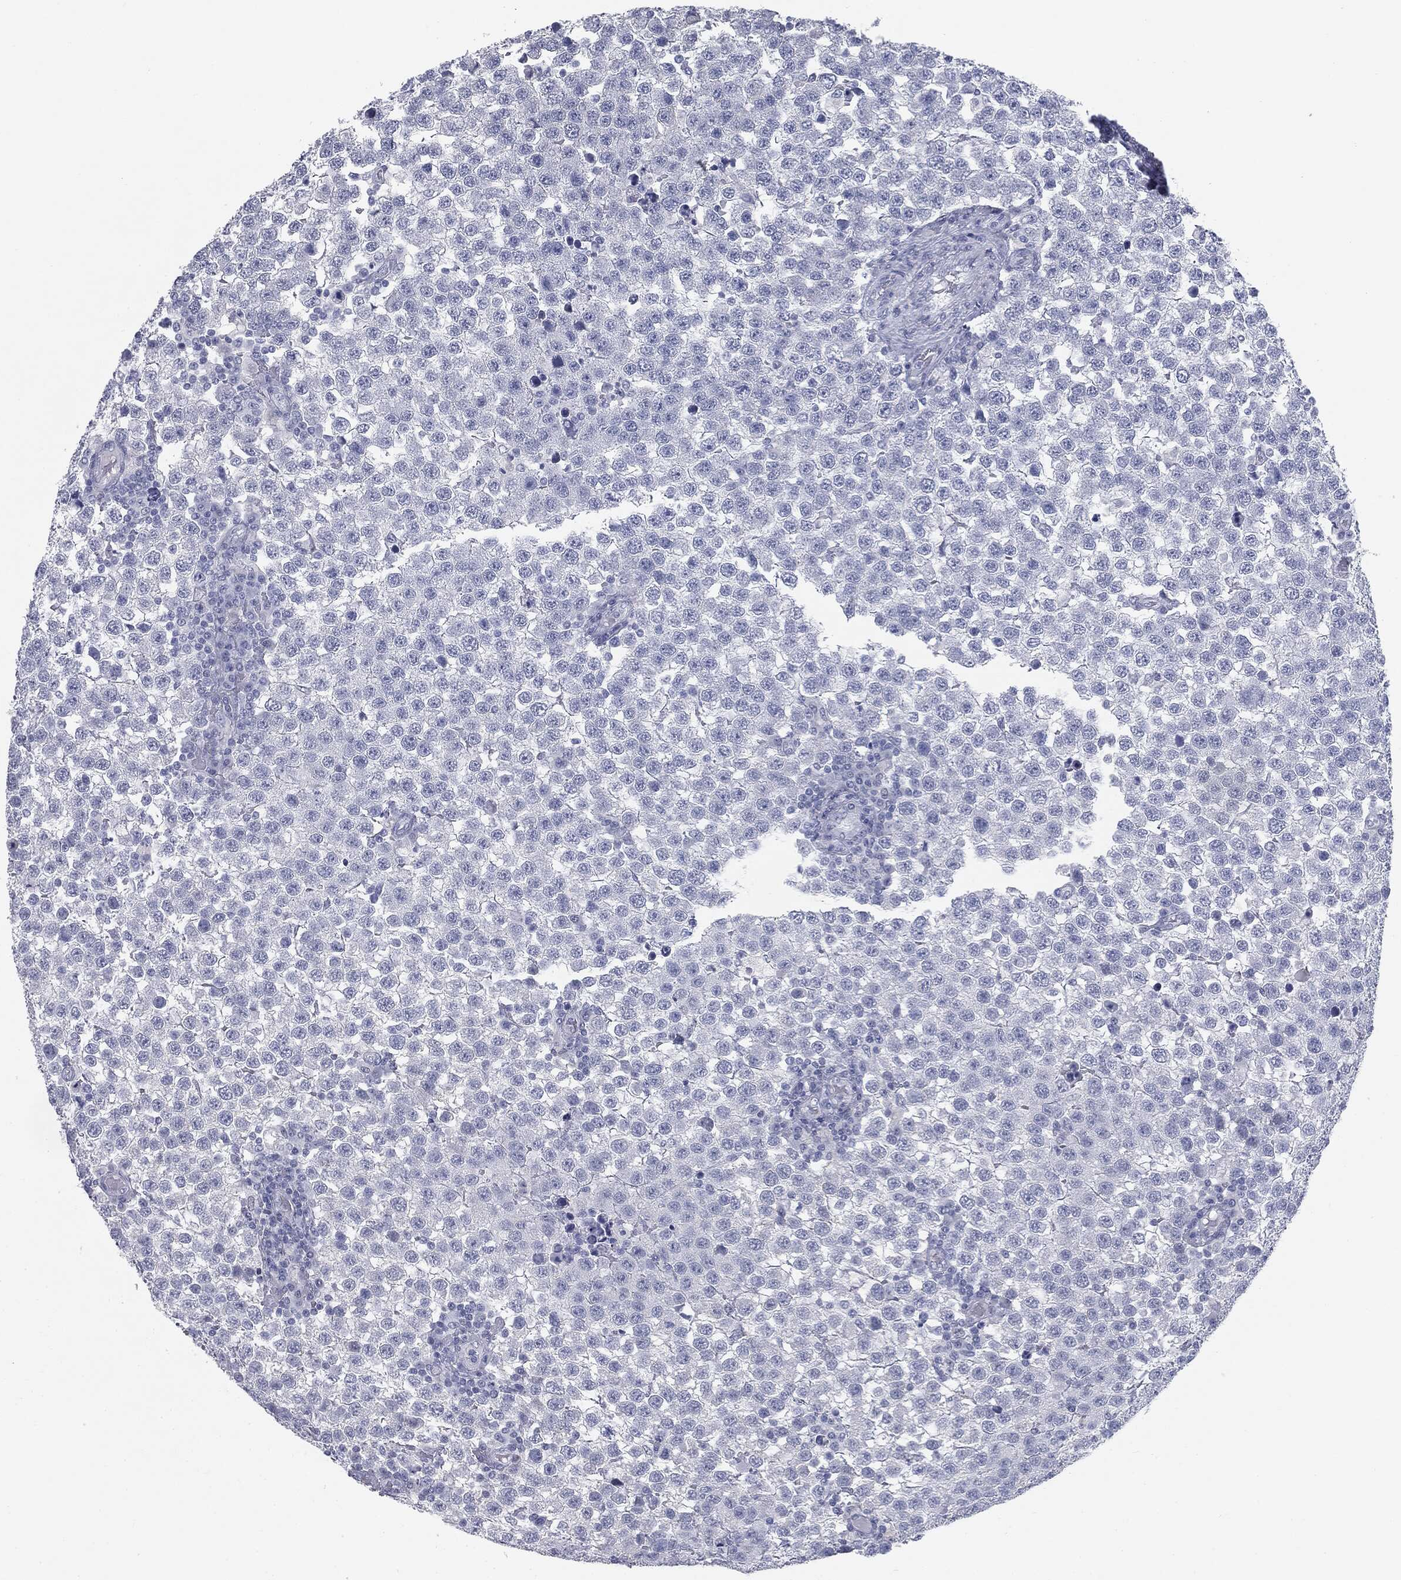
{"staining": {"intensity": "negative", "quantity": "none", "location": "none"}, "tissue": "testis cancer", "cell_type": "Tumor cells", "image_type": "cancer", "snomed": [{"axis": "morphology", "description": "Seminoma, NOS"}, {"axis": "topography", "description": "Testis"}], "caption": "Immunohistochemistry (IHC) of testis cancer (seminoma) demonstrates no expression in tumor cells.", "gene": "TPO", "patient": {"sex": "male", "age": 34}}